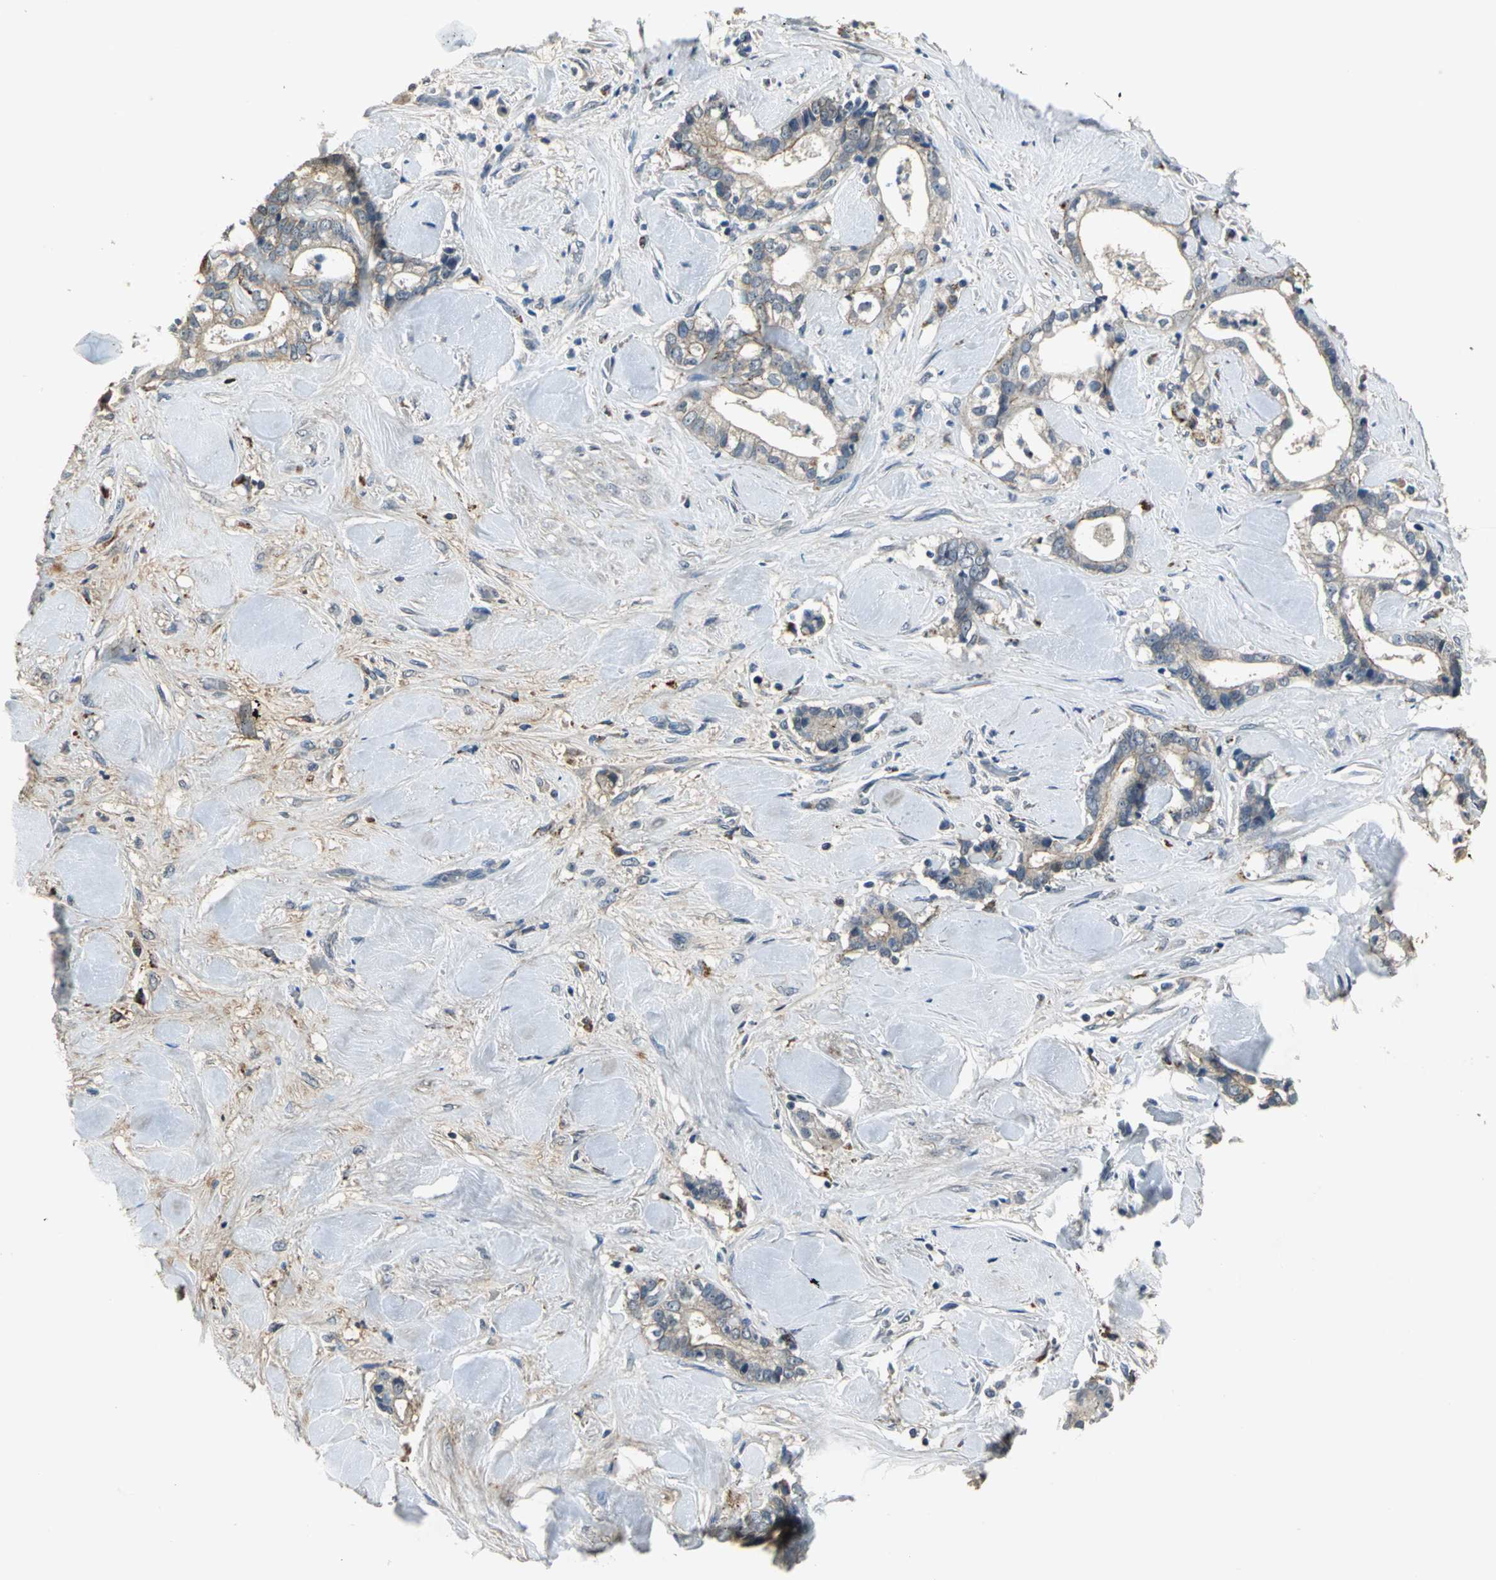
{"staining": {"intensity": "moderate", "quantity": ">75%", "location": "cytoplasmic/membranous"}, "tissue": "liver cancer", "cell_type": "Tumor cells", "image_type": "cancer", "snomed": [{"axis": "morphology", "description": "Cholangiocarcinoma"}, {"axis": "topography", "description": "Liver"}], "caption": "Moderate cytoplasmic/membranous staining is identified in about >75% of tumor cells in liver cancer.", "gene": "OCLN", "patient": {"sex": "male", "age": 57}}